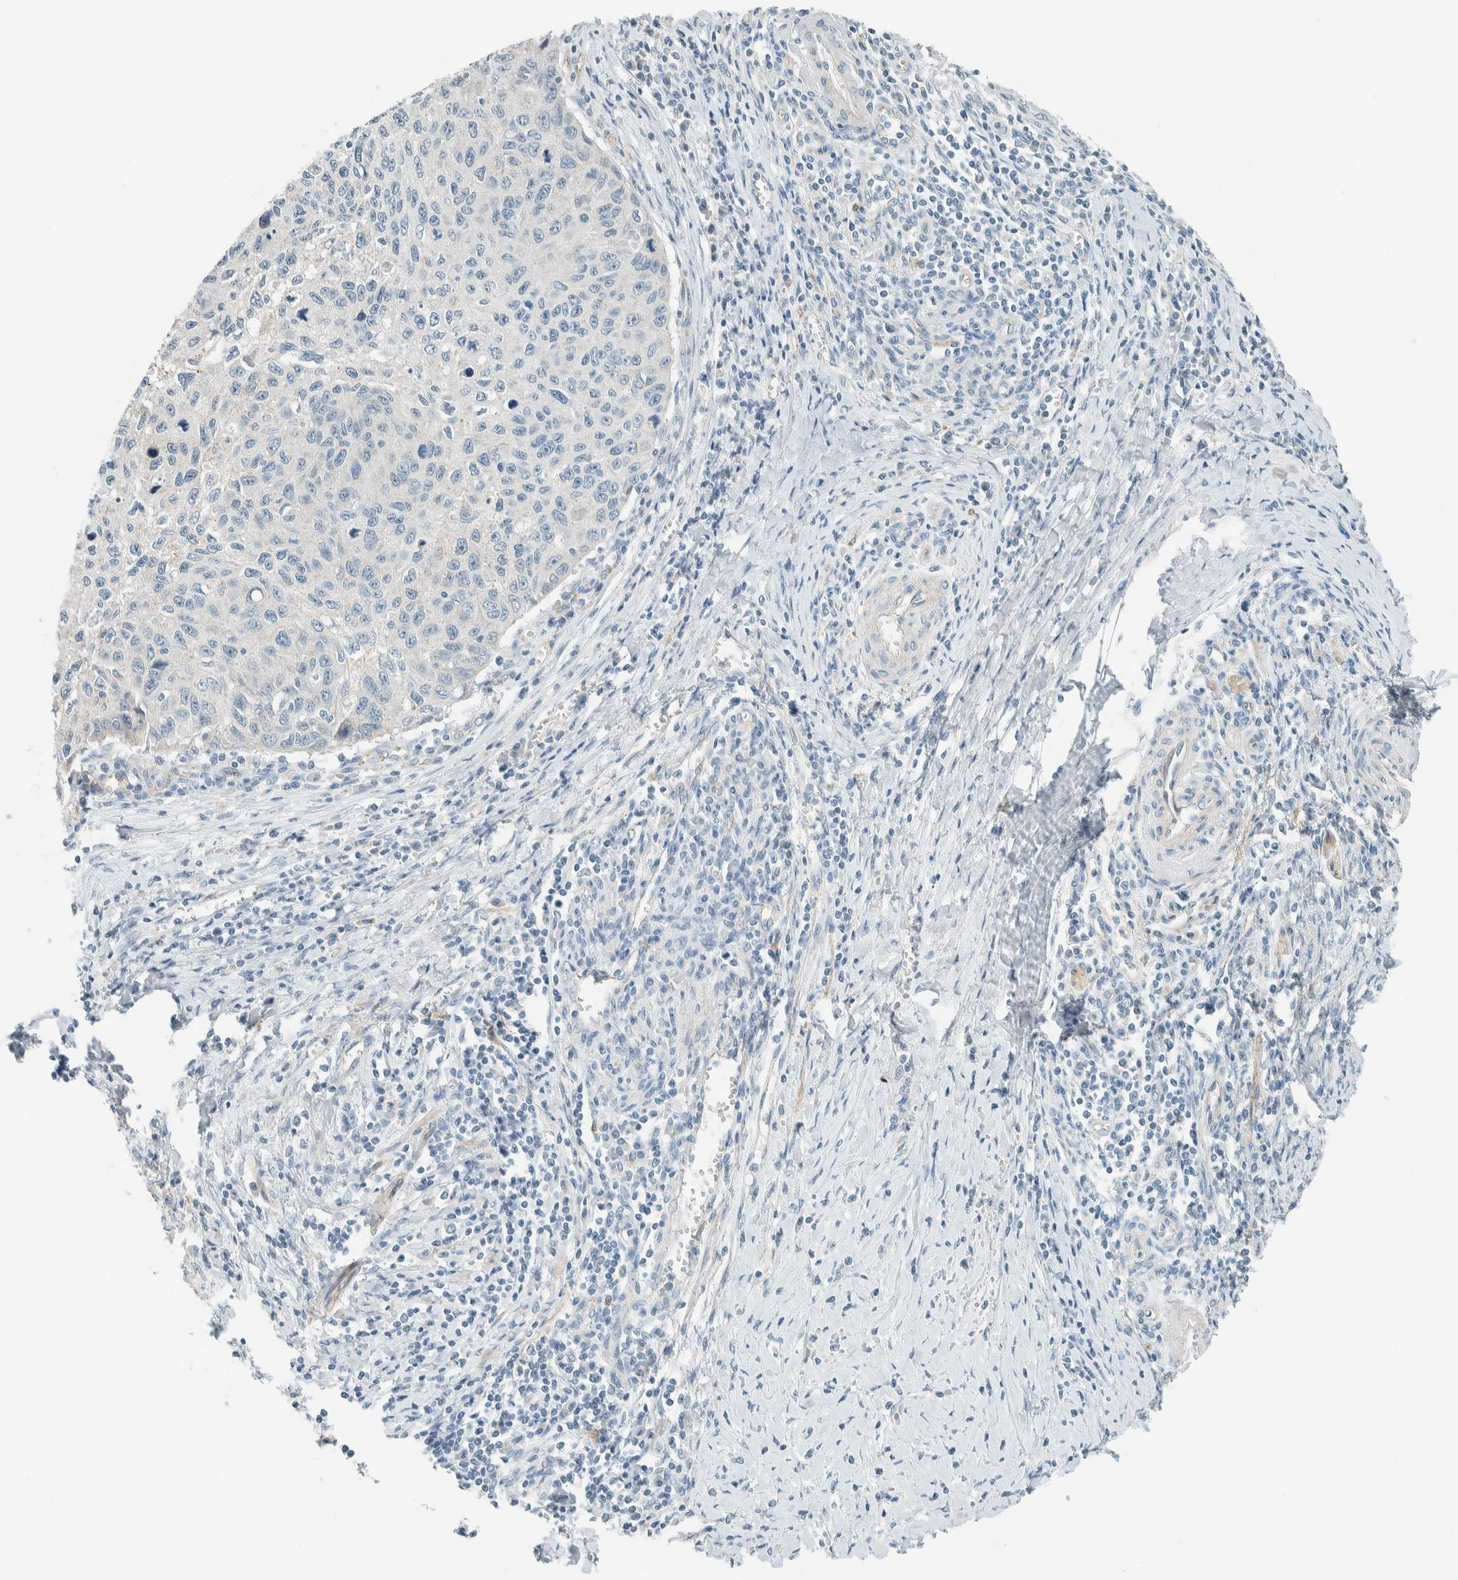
{"staining": {"intensity": "negative", "quantity": "none", "location": "none"}, "tissue": "cervical cancer", "cell_type": "Tumor cells", "image_type": "cancer", "snomed": [{"axis": "morphology", "description": "Squamous cell carcinoma, NOS"}, {"axis": "topography", "description": "Cervix"}], "caption": "Squamous cell carcinoma (cervical) stained for a protein using IHC displays no expression tumor cells.", "gene": "SLFN12", "patient": {"sex": "female", "age": 53}}